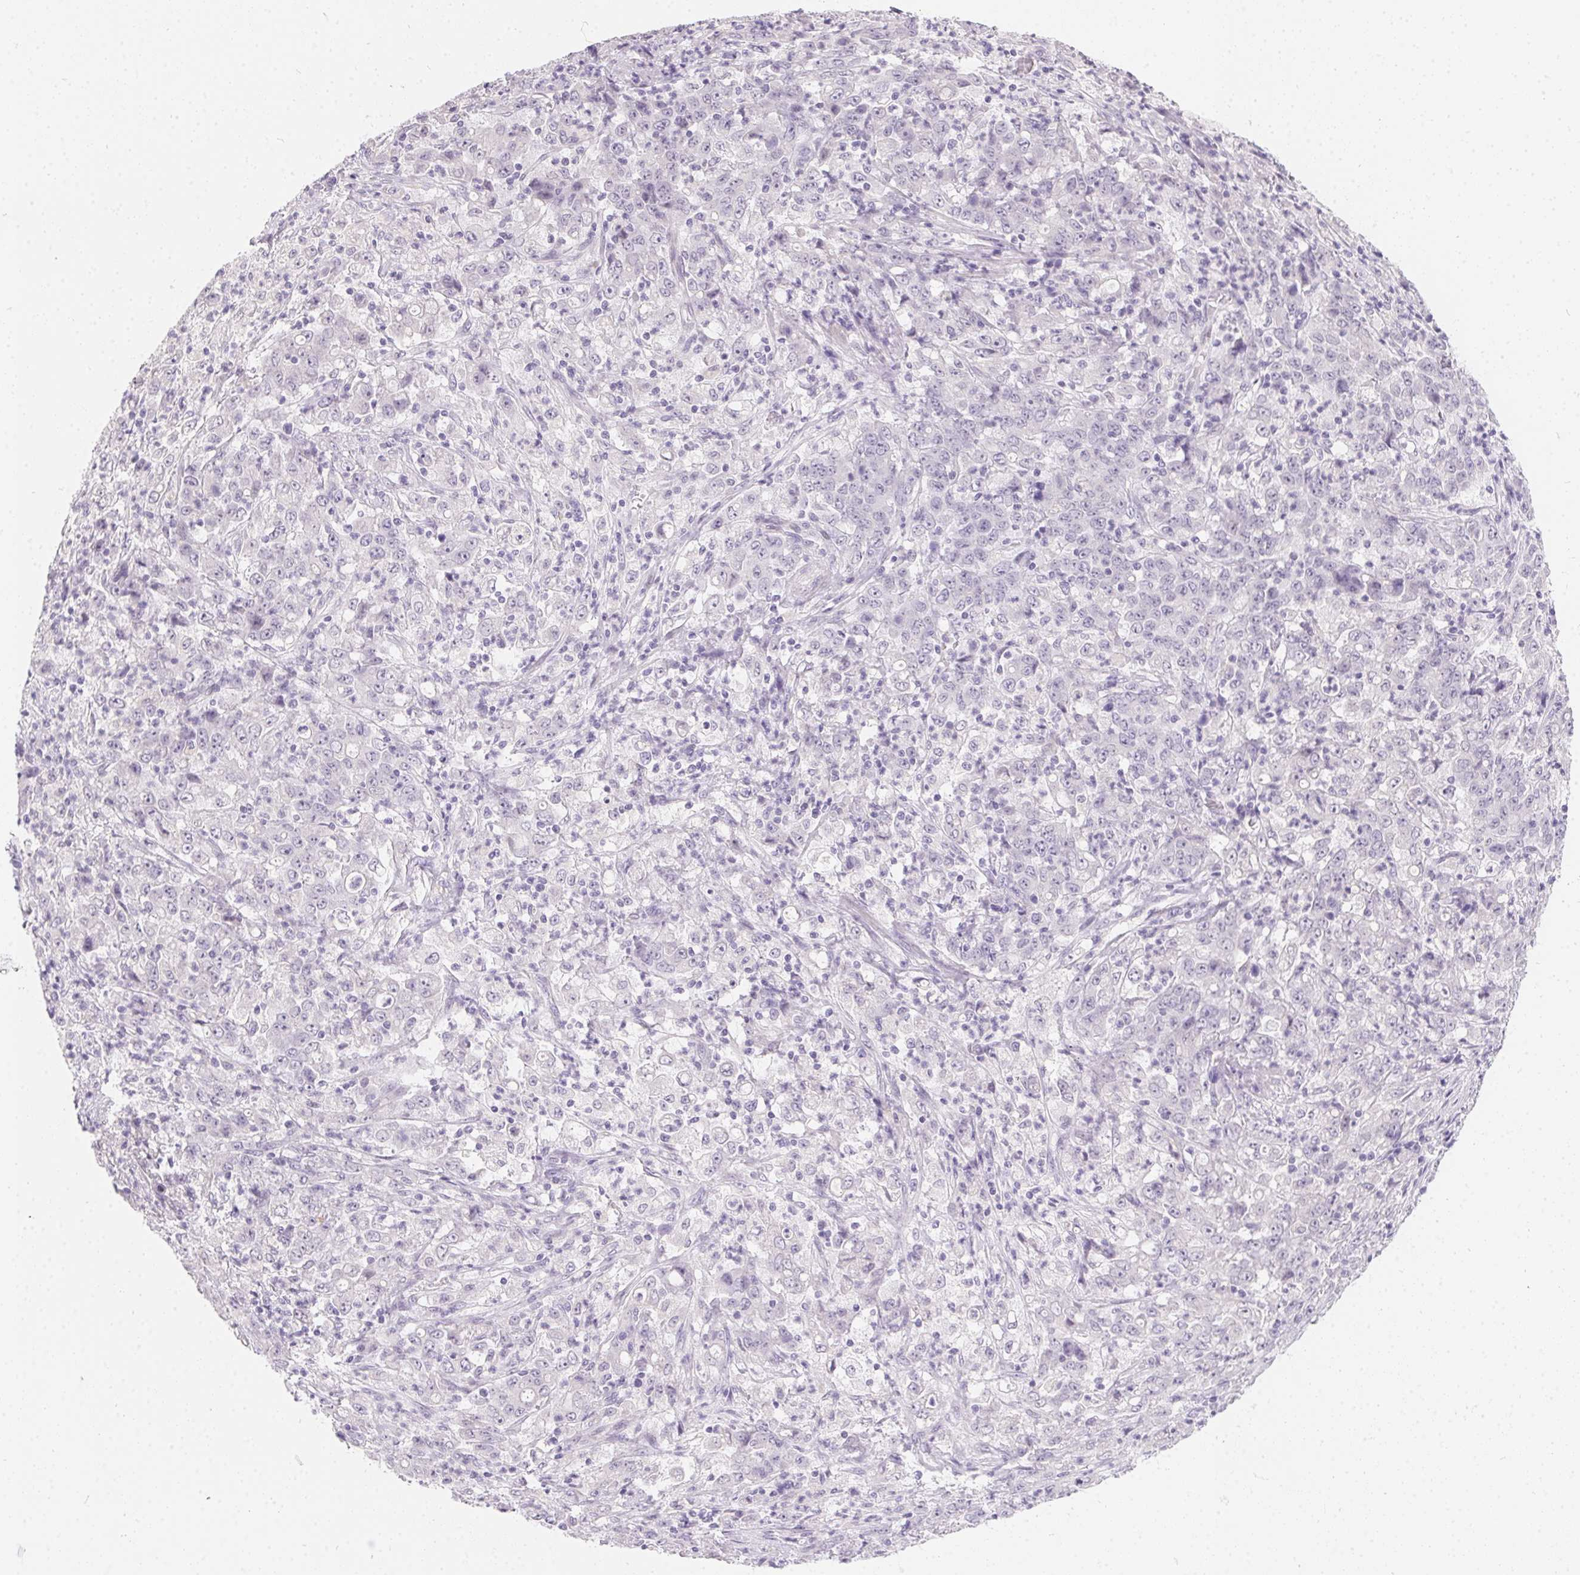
{"staining": {"intensity": "negative", "quantity": "none", "location": "none"}, "tissue": "stomach cancer", "cell_type": "Tumor cells", "image_type": "cancer", "snomed": [{"axis": "morphology", "description": "Adenocarcinoma, NOS"}, {"axis": "topography", "description": "Stomach, lower"}], "caption": "High magnification brightfield microscopy of adenocarcinoma (stomach) stained with DAB (3,3'-diaminobenzidine) (brown) and counterstained with hematoxylin (blue): tumor cells show no significant positivity. Nuclei are stained in blue.", "gene": "MORC1", "patient": {"sex": "female", "age": 71}}